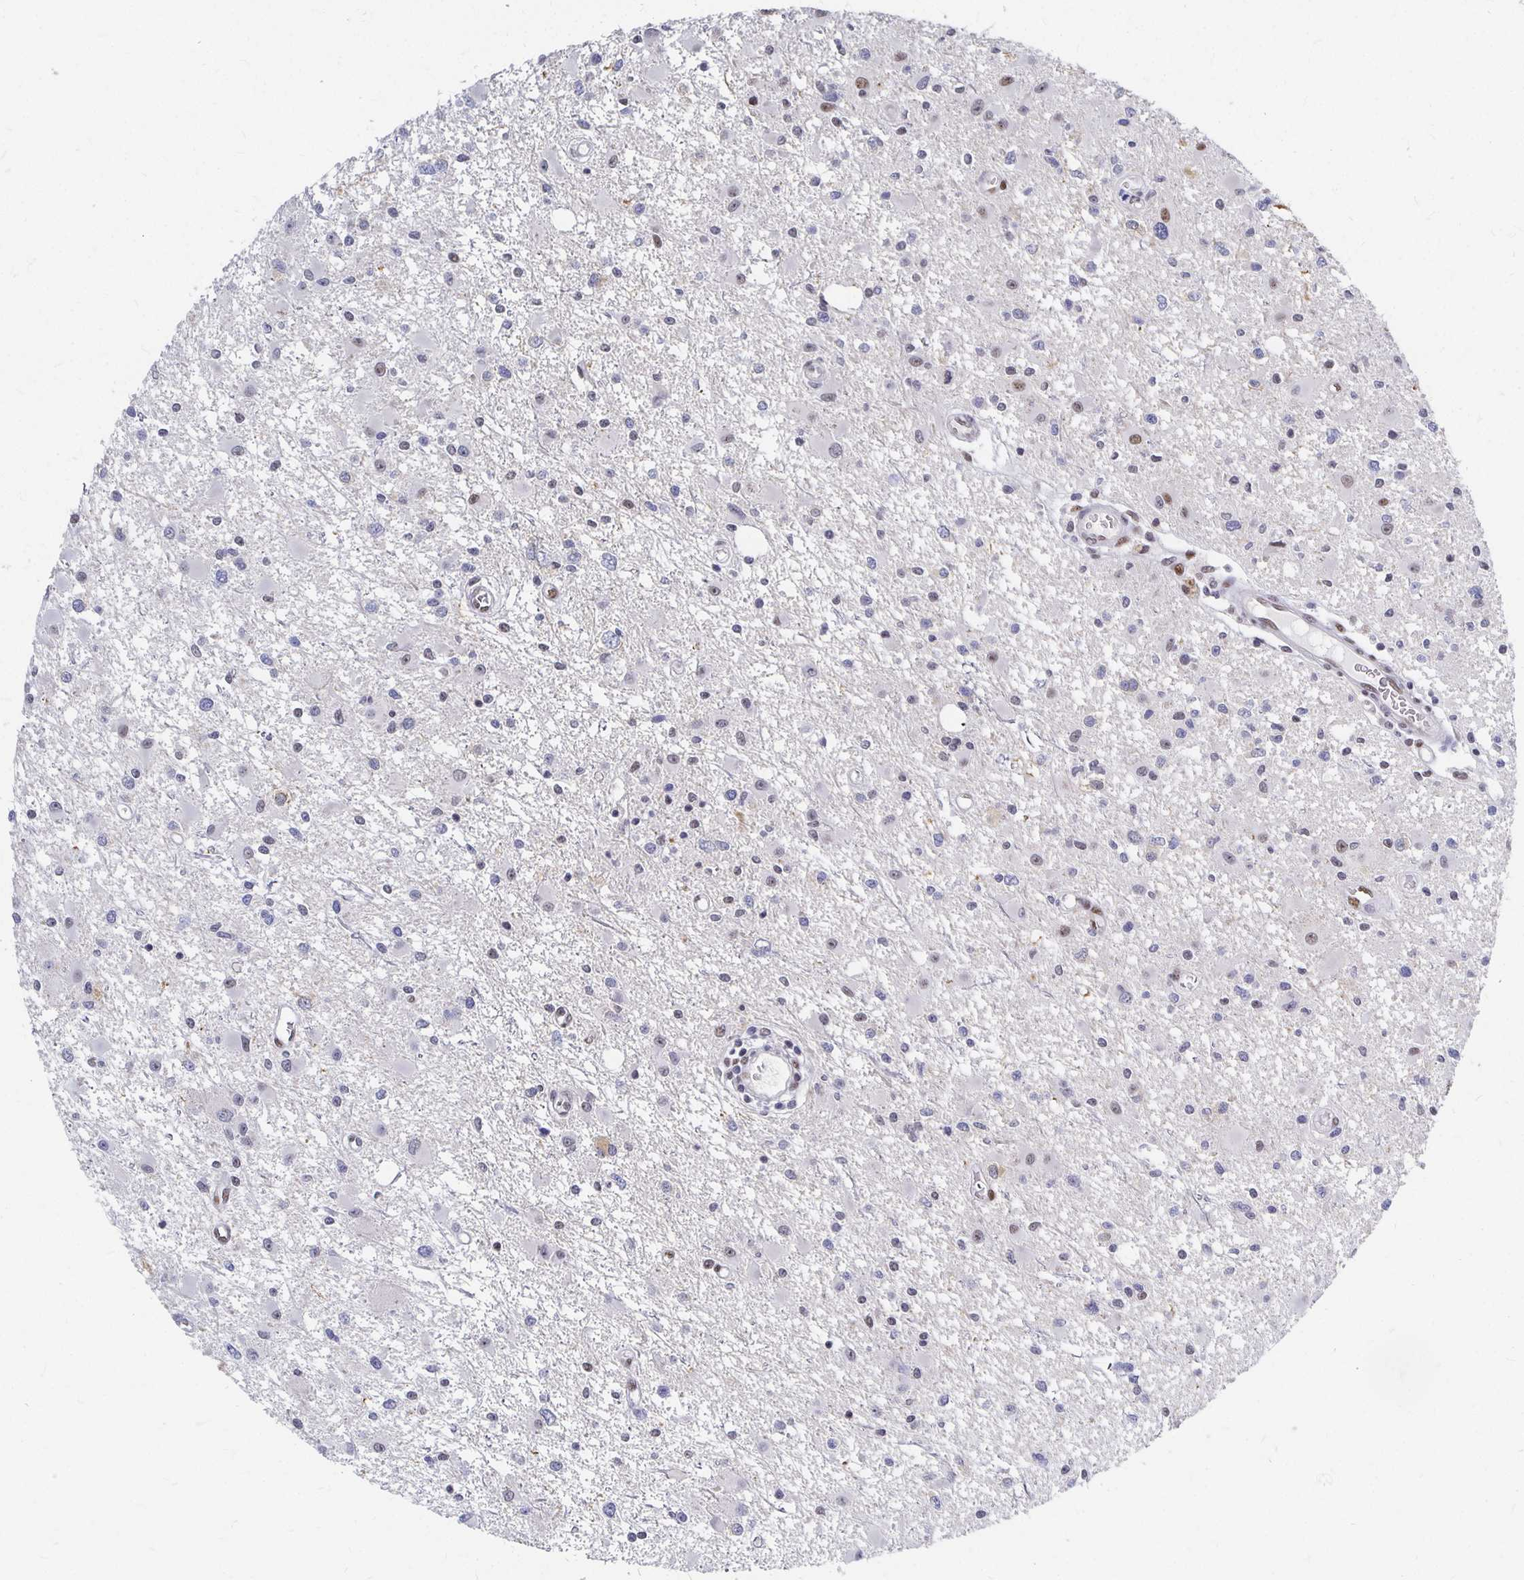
{"staining": {"intensity": "moderate", "quantity": "<25%", "location": "nuclear"}, "tissue": "glioma", "cell_type": "Tumor cells", "image_type": "cancer", "snomed": [{"axis": "morphology", "description": "Glioma, malignant, High grade"}, {"axis": "topography", "description": "Brain"}], "caption": "Glioma tissue shows moderate nuclear expression in approximately <25% of tumor cells, visualized by immunohistochemistry.", "gene": "CLIC3", "patient": {"sex": "male", "age": 54}}